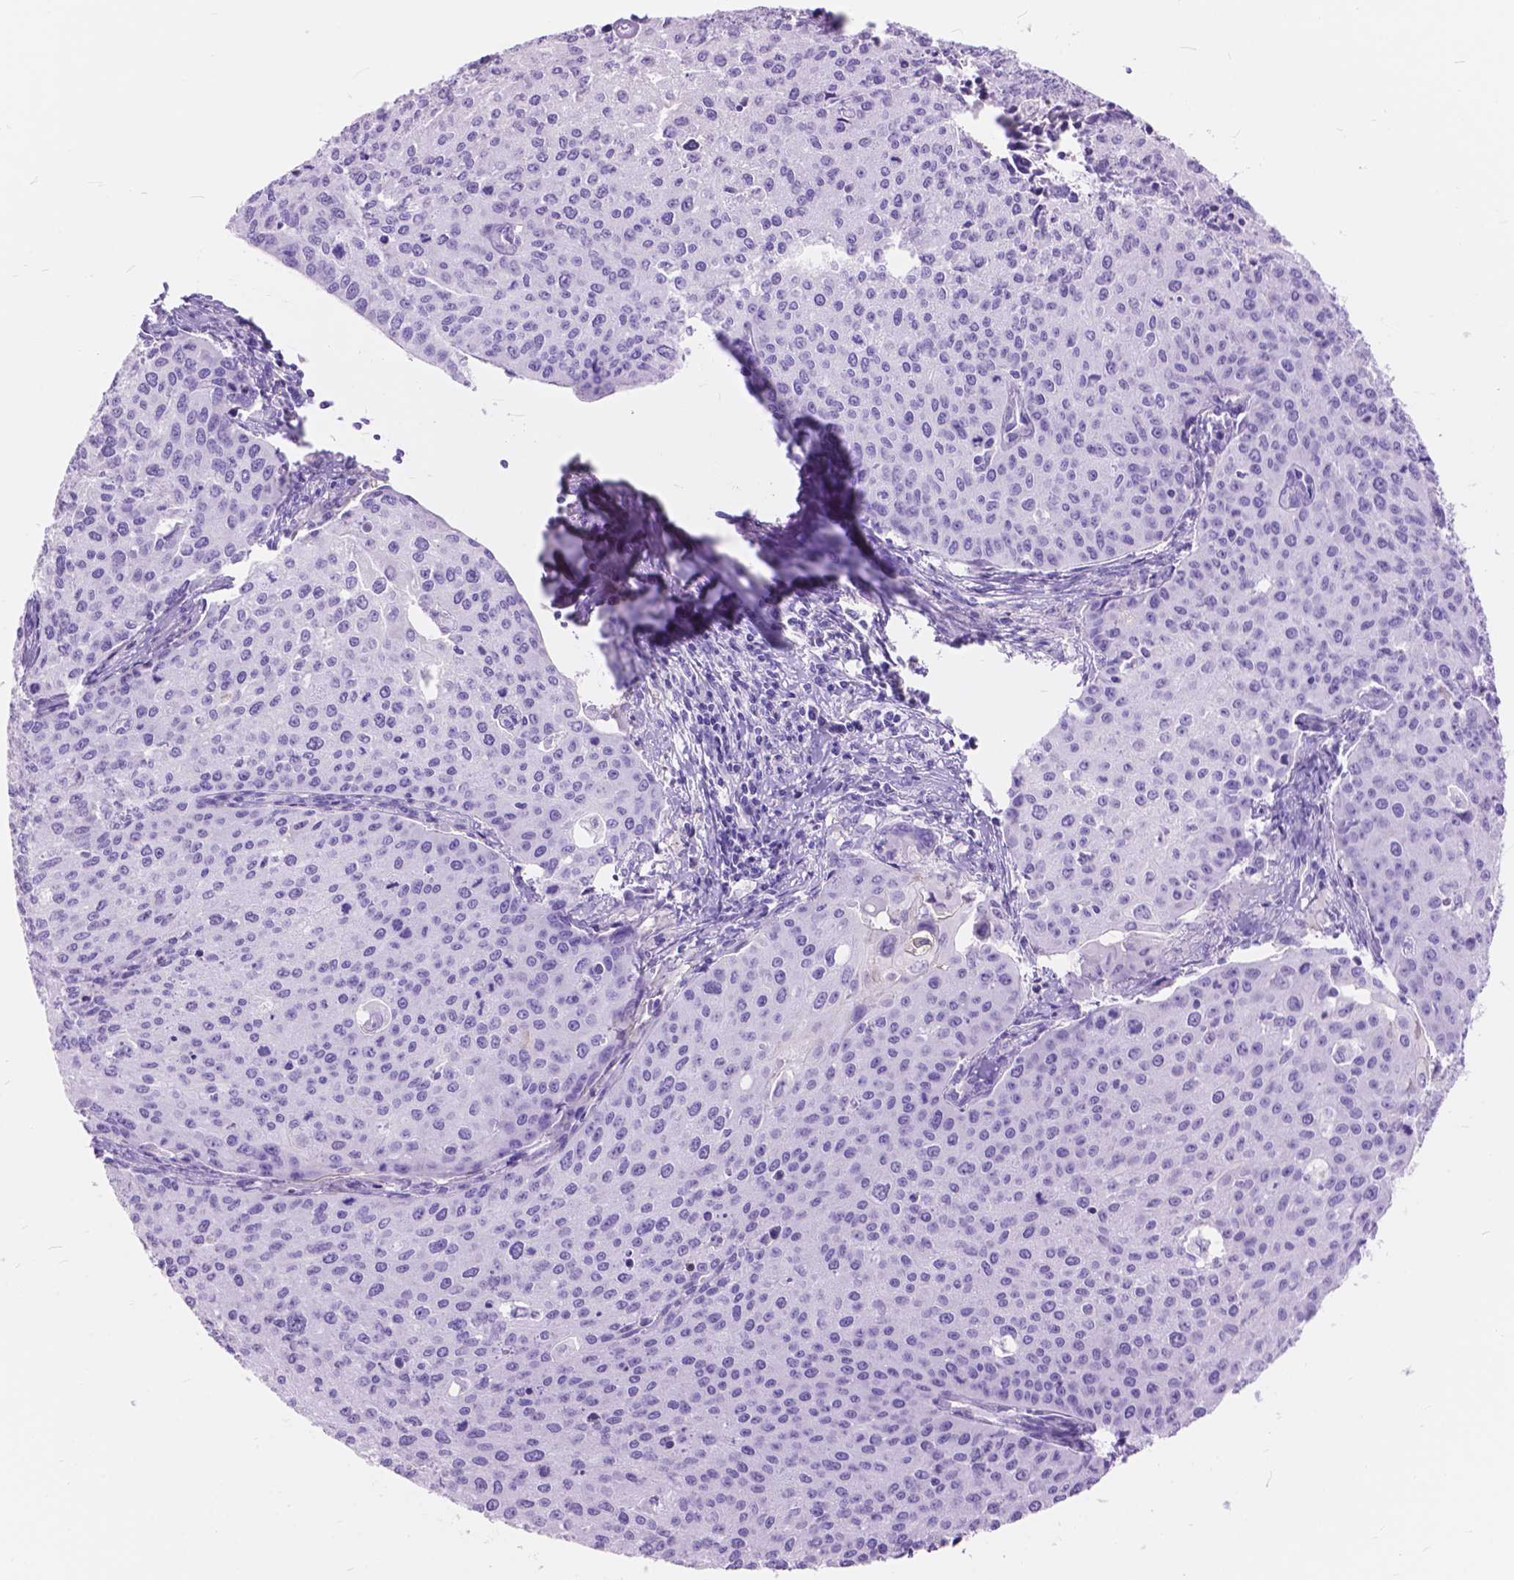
{"staining": {"intensity": "negative", "quantity": "none", "location": "none"}, "tissue": "cervical cancer", "cell_type": "Tumor cells", "image_type": "cancer", "snomed": [{"axis": "morphology", "description": "Squamous cell carcinoma, NOS"}, {"axis": "topography", "description": "Cervix"}], "caption": "This is an IHC micrograph of human squamous cell carcinoma (cervical). There is no staining in tumor cells.", "gene": "FOXL2", "patient": {"sex": "female", "age": 38}}